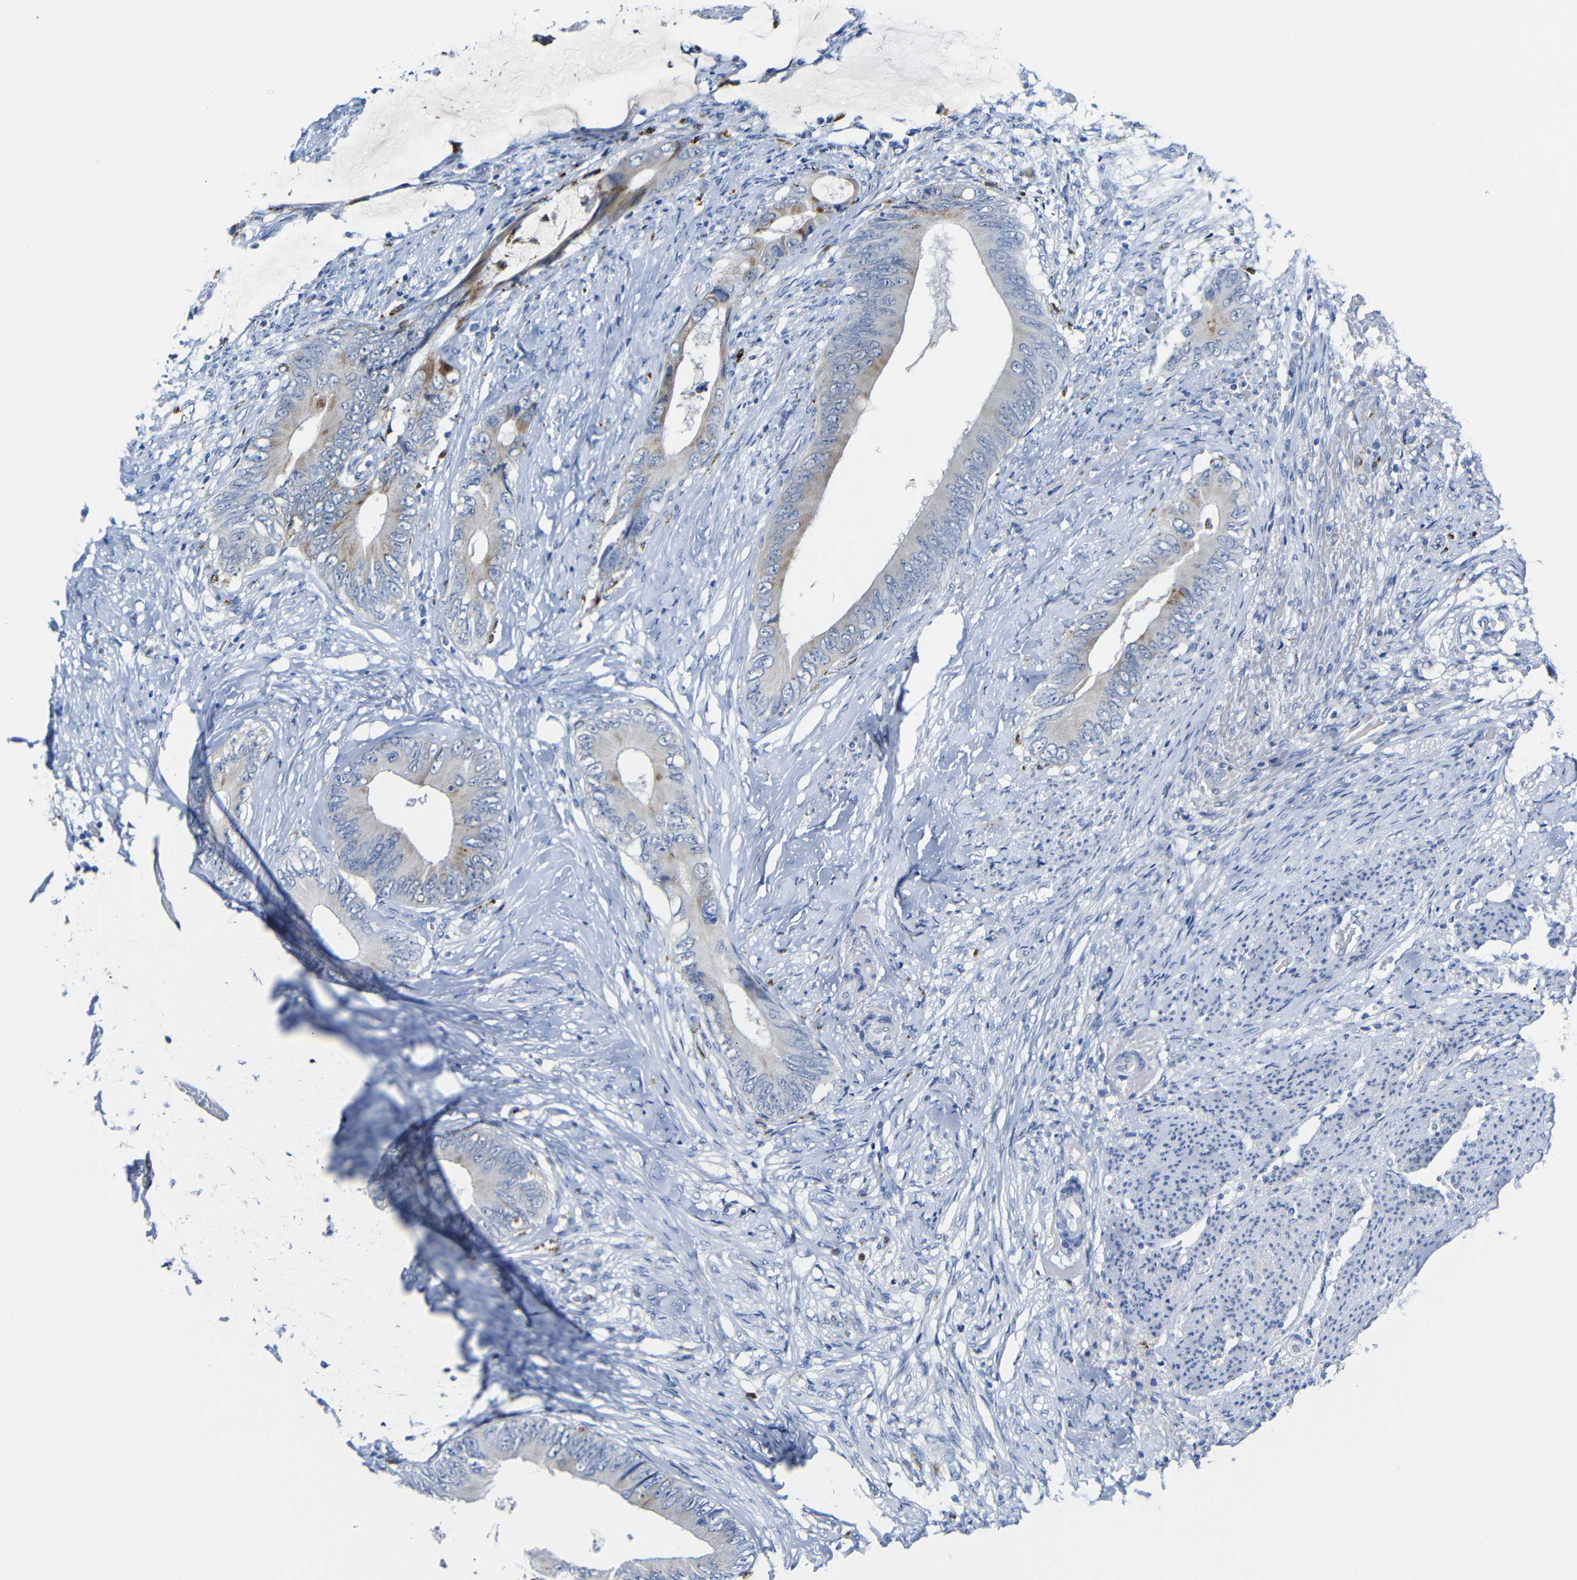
{"staining": {"intensity": "moderate", "quantity": "<25%", "location": "cytoplasmic/membranous"}, "tissue": "colorectal cancer", "cell_type": "Tumor cells", "image_type": "cancer", "snomed": [{"axis": "morphology", "description": "Normal tissue, NOS"}, {"axis": "morphology", "description": "Adenocarcinoma, NOS"}, {"axis": "topography", "description": "Rectum"}, {"axis": "topography", "description": "Peripheral nerve tissue"}], "caption": "Colorectal adenocarcinoma tissue reveals moderate cytoplasmic/membranous expression in approximately <25% of tumor cells, visualized by immunohistochemistry.", "gene": "C15orf48", "patient": {"sex": "female", "age": 77}}